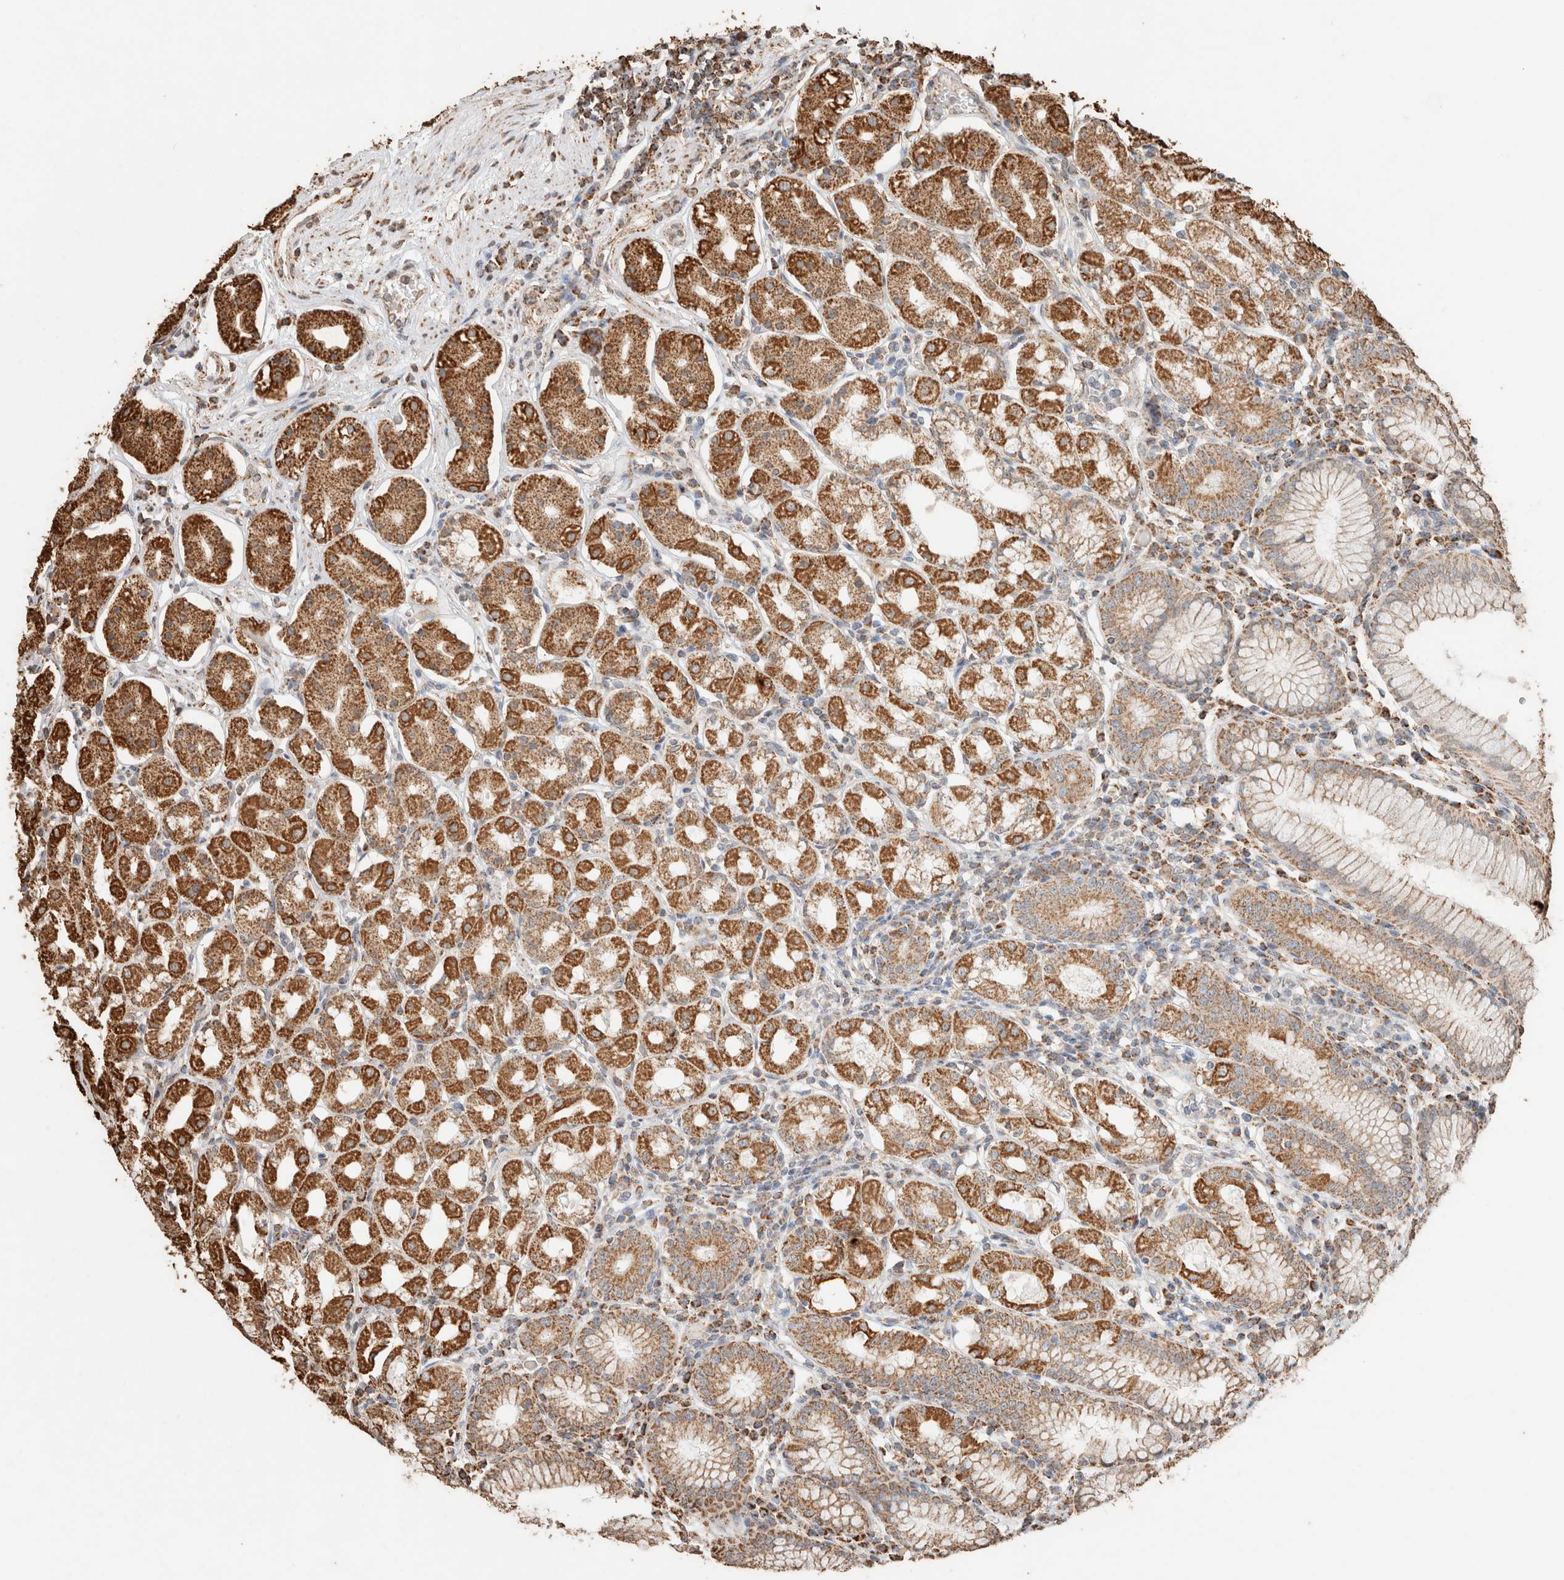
{"staining": {"intensity": "strong", "quantity": ">75%", "location": "cytoplasmic/membranous"}, "tissue": "stomach", "cell_type": "Glandular cells", "image_type": "normal", "snomed": [{"axis": "morphology", "description": "Normal tissue, NOS"}, {"axis": "topography", "description": "Stomach"}, {"axis": "topography", "description": "Stomach, lower"}], "caption": "This histopathology image demonstrates immunohistochemistry (IHC) staining of unremarkable human stomach, with high strong cytoplasmic/membranous positivity in approximately >75% of glandular cells.", "gene": "SDC2", "patient": {"sex": "female", "age": 56}}